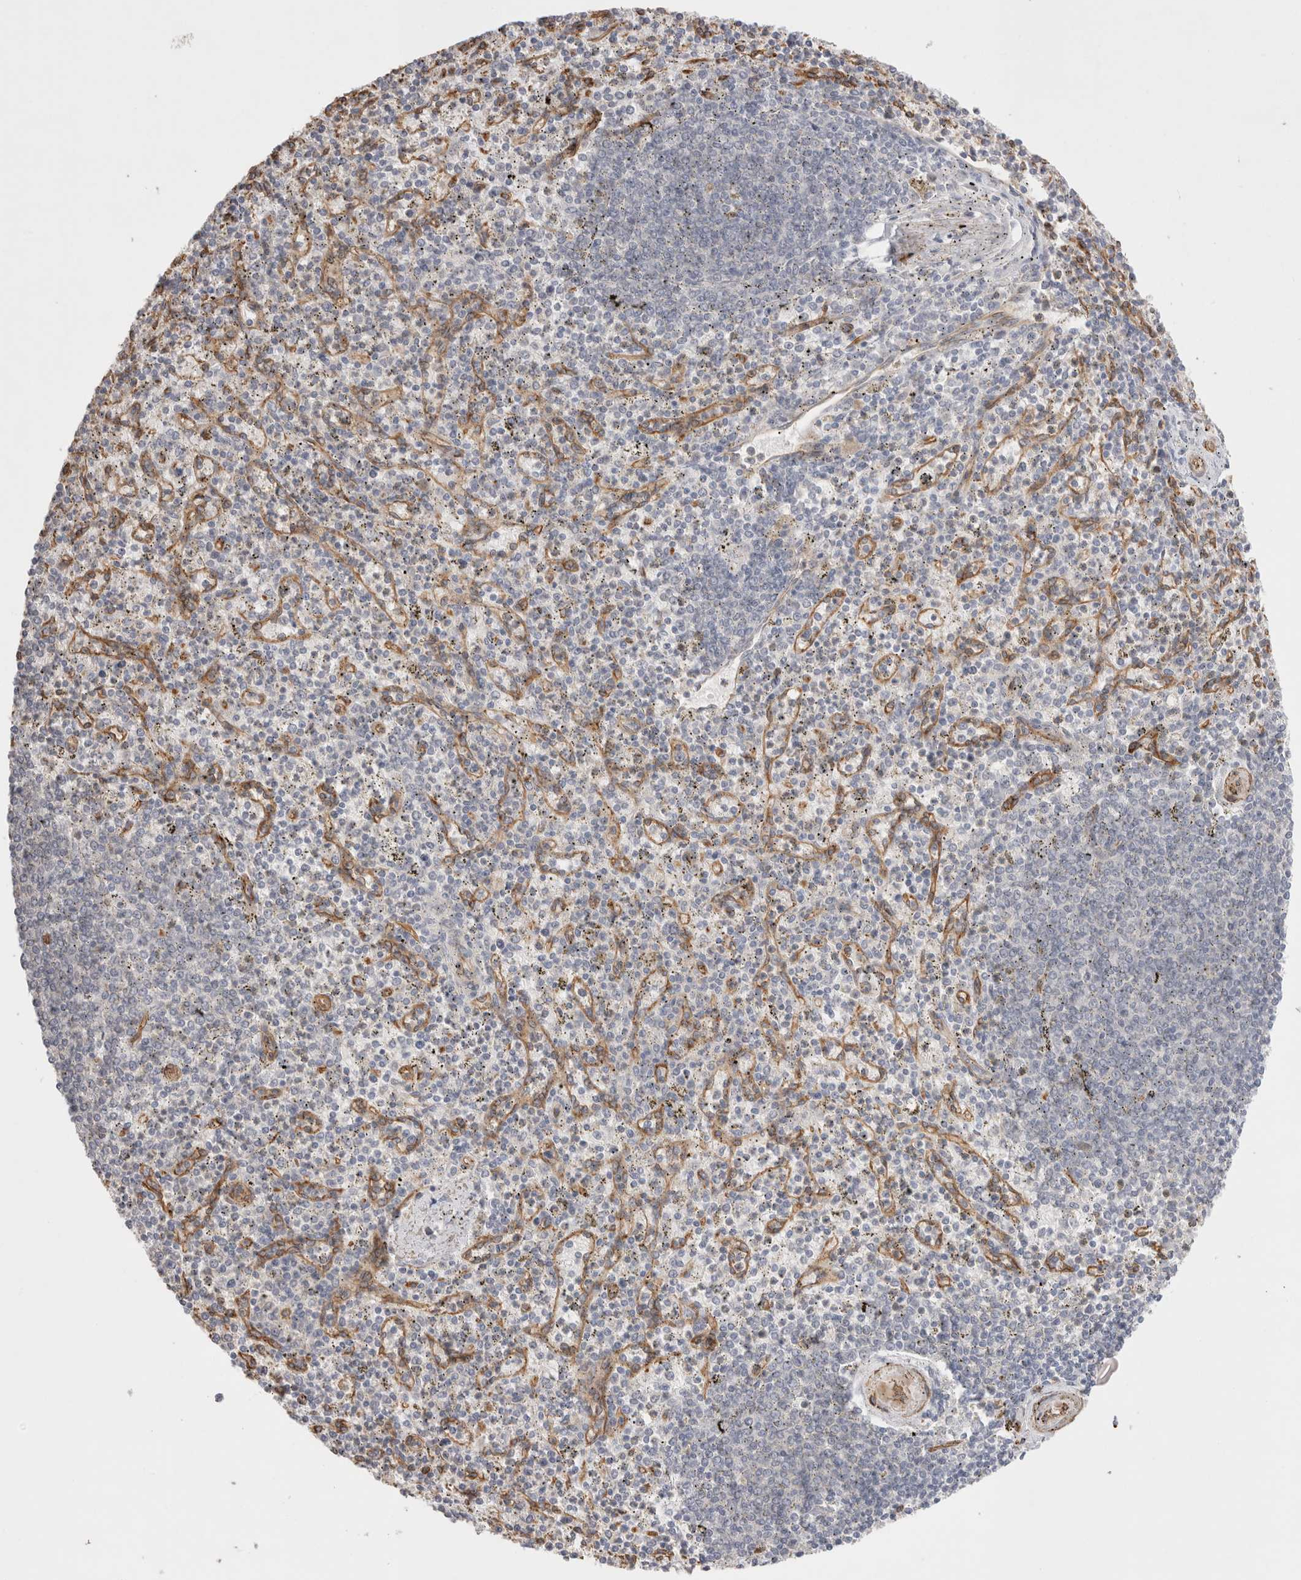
{"staining": {"intensity": "negative", "quantity": "none", "location": "none"}, "tissue": "spleen", "cell_type": "Cells in red pulp", "image_type": "normal", "snomed": [{"axis": "morphology", "description": "Normal tissue, NOS"}, {"axis": "topography", "description": "Spleen"}], "caption": "IHC micrograph of normal spleen: human spleen stained with DAB reveals no significant protein expression in cells in red pulp. (DAB IHC with hematoxylin counter stain).", "gene": "CAAP1", "patient": {"sex": "male", "age": 72}}